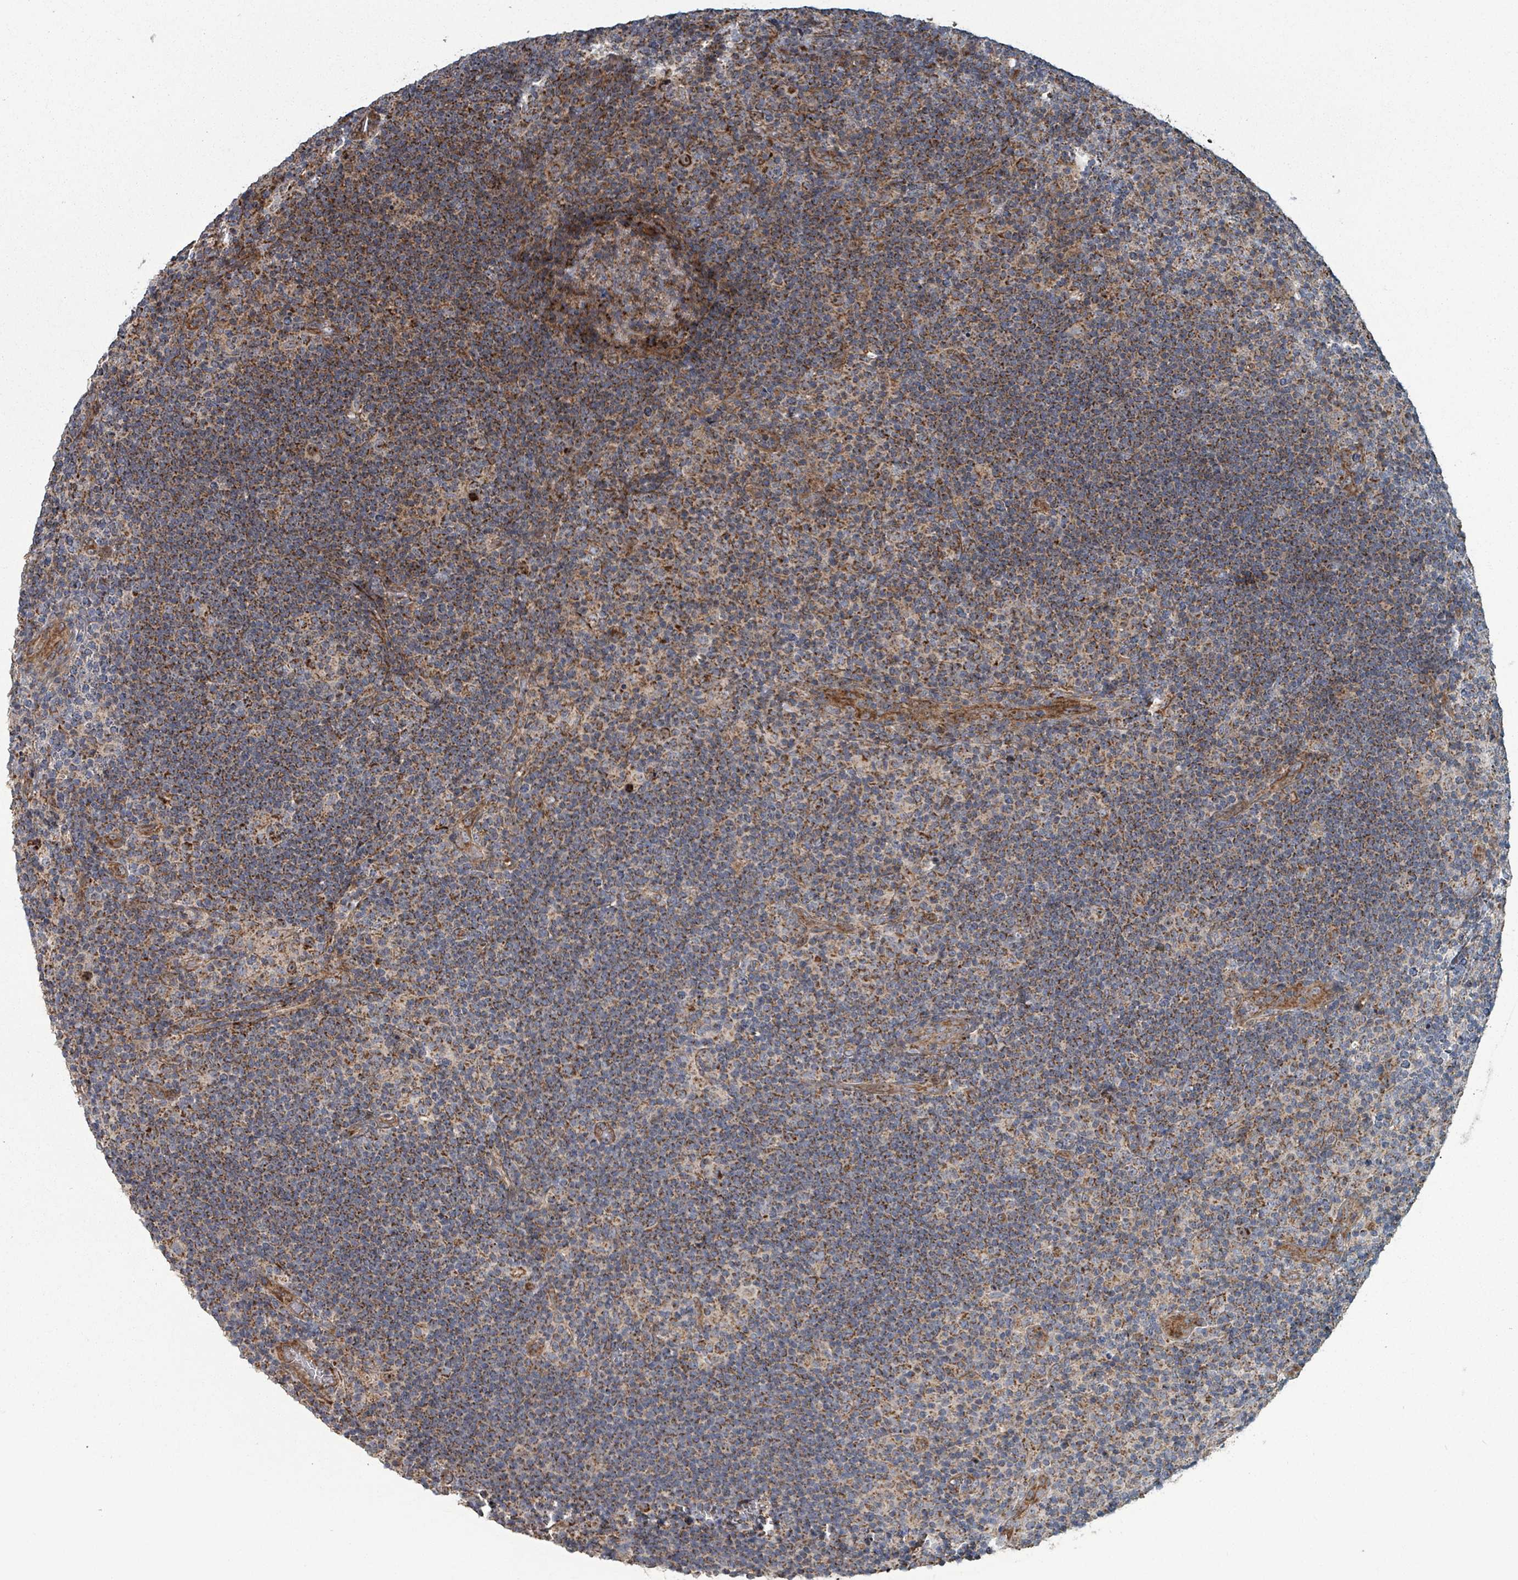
{"staining": {"intensity": "moderate", "quantity": "25%-75%", "location": "cytoplasmic/membranous"}, "tissue": "lymphoma", "cell_type": "Tumor cells", "image_type": "cancer", "snomed": [{"axis": "morphology", "description": "Hodgkin's disease, NOS"}, {"axis": "topography", "description": "Lymph node"}], "caption": "Protein analysis of Hodgkin's disease tissue reveals moderate cytoplasmic/membranous positivity in about 25%-75% of tumor cells. The protein is shown in brown color, while the nuclei are stained blue.", "gene": "MRPL4", "patient": {"sex": "female", "age": 57}}